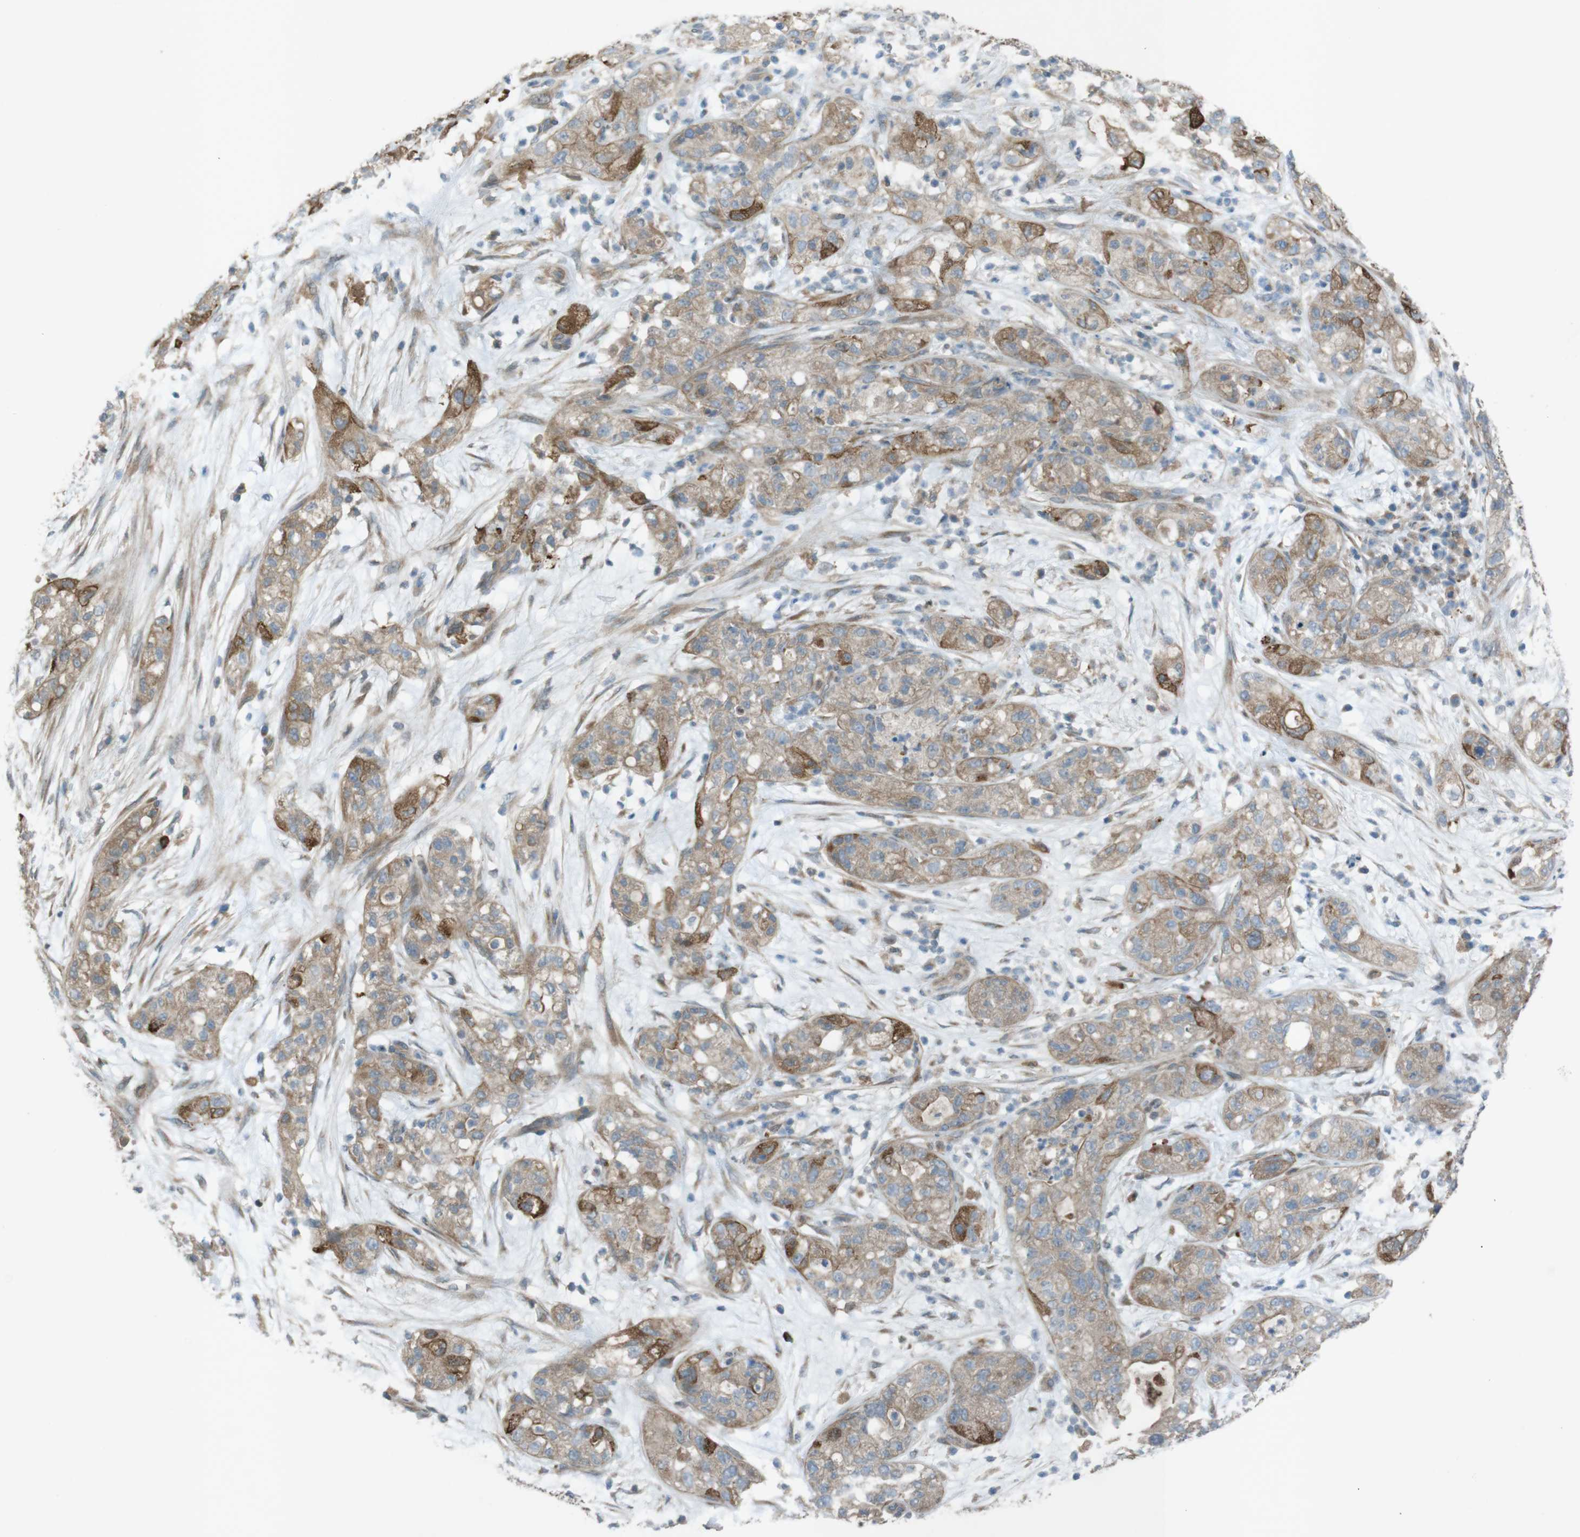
{"staining": {"intensity": "weak", "quantity": ">75%", "location": "cytoplasmic/membranous"}, "tissue": "pancreatic cancer", "cell_type": "Tumor cells", "image_type": "cancer", "snomed": [{"axis": "morphology", "description": "Adenocarcinoma, NOS"}, {"axis": "topography", "description": "Pancreas"}], "caption": "Brown immunohistochemical staining in adenocarcinoma (pancreatic) displays weak cytoplasmic/membranous positivity in about >75% of tumor cells.", "gene": "TMEM41B", "patient": {"sex": "female", "age": 78}}